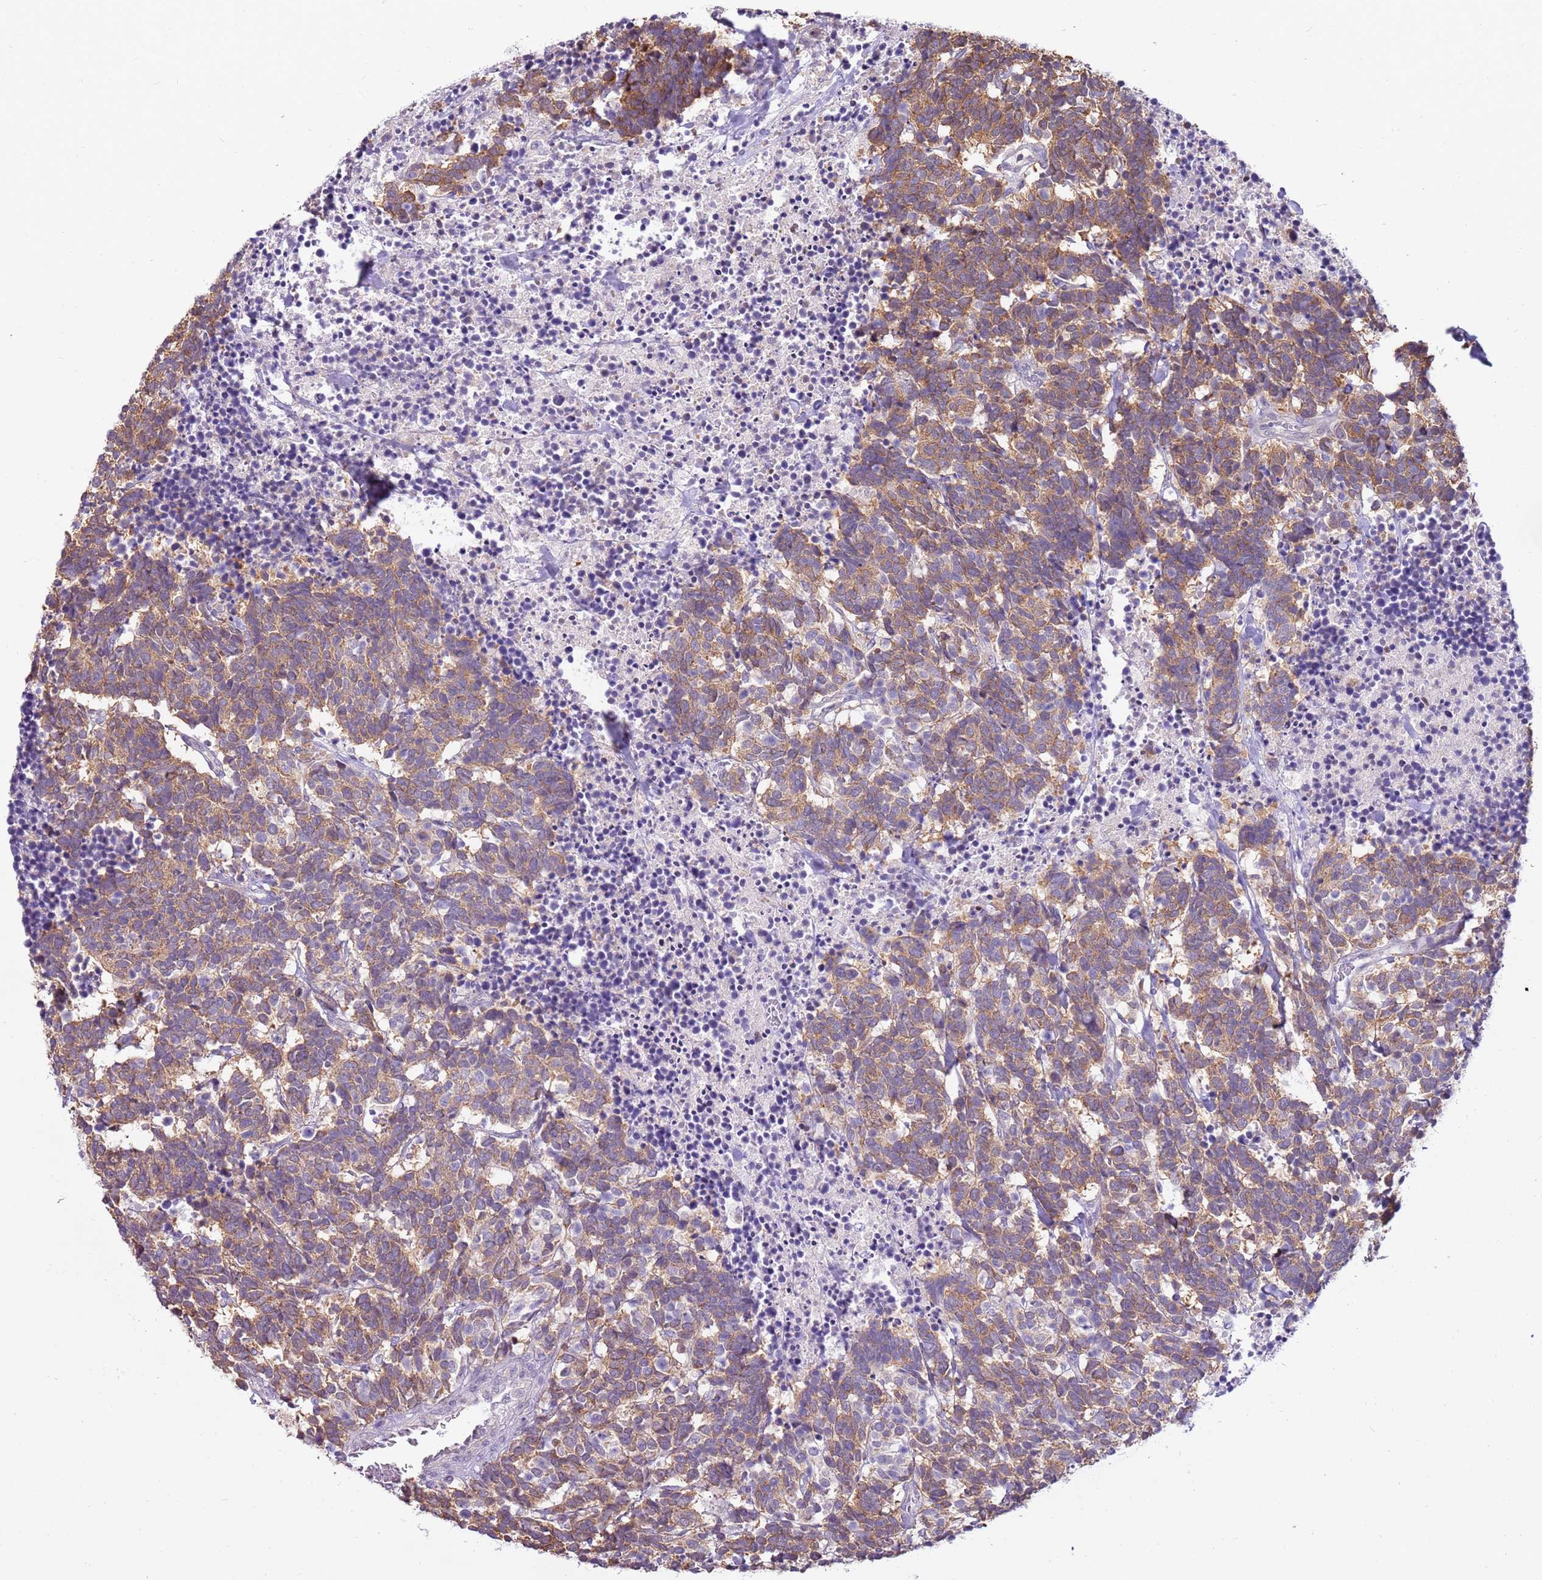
{"staining": {"intensity": "moderate", "quantity": ">75%", "location": "cytoplasmic/membranous"}, "tissue": "carcinoid", "cell_type": "Tumor cells", "image_type": "cancer", "snomed": [{"axis": "morphology", "description": "Carcinoma, NOS"}, {"axis": "morphology", "description": "Carcinoid, malignant, NOS"}, {"axis": "topography", "description": "Urinary bladder"}], "caption": "High-power microscopy captured an immunohistochemistry (IHC) histopathology image of carcinoid (malignant), revealing moderate cytoplasmic/membranous expression in approximately >75% of tumor cells.", "gene": "CAPN7", "patient": {"sex": "male", "age": 57}}